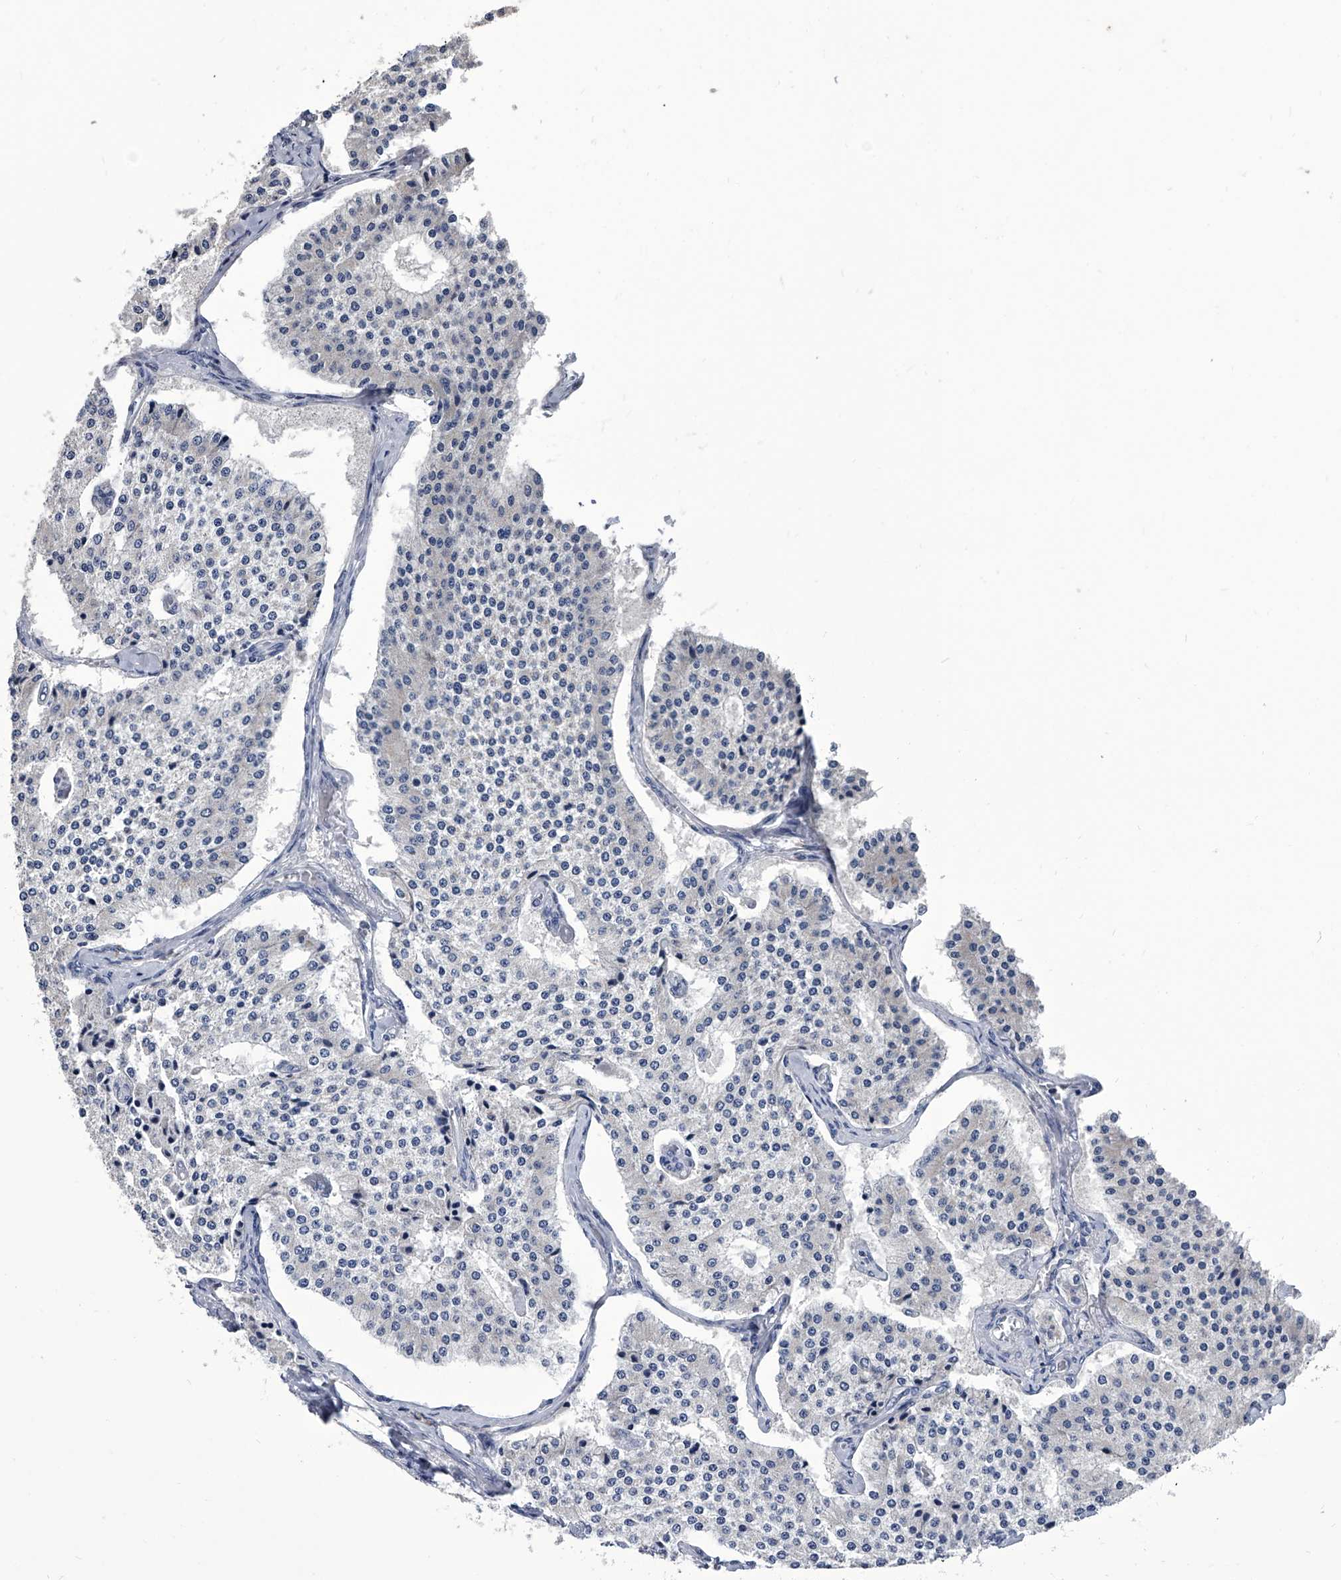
{"staining": {"intensity": "negative", "quantity": "none", "location": "none"}, "tissue": "carcinoid", "cell_type": "Tumor cells", "image_type": "cancer", "snomed": [{"axis": "morphology", "description": "Carcinoid, malignant, NOS"}, {"axis": "topography", "description": "Colon"}], "caption": "This photomicrograph is of carcinoid stained with IHC to label a protein in brown with the nuclei are counter-stained blue. There is no staining in tumor cells. (Brightfield microscopy of DAB immunohistochemistry at high magnification).", "gene": "SPP1", "patient": {"sex": "female", "age": 52}}